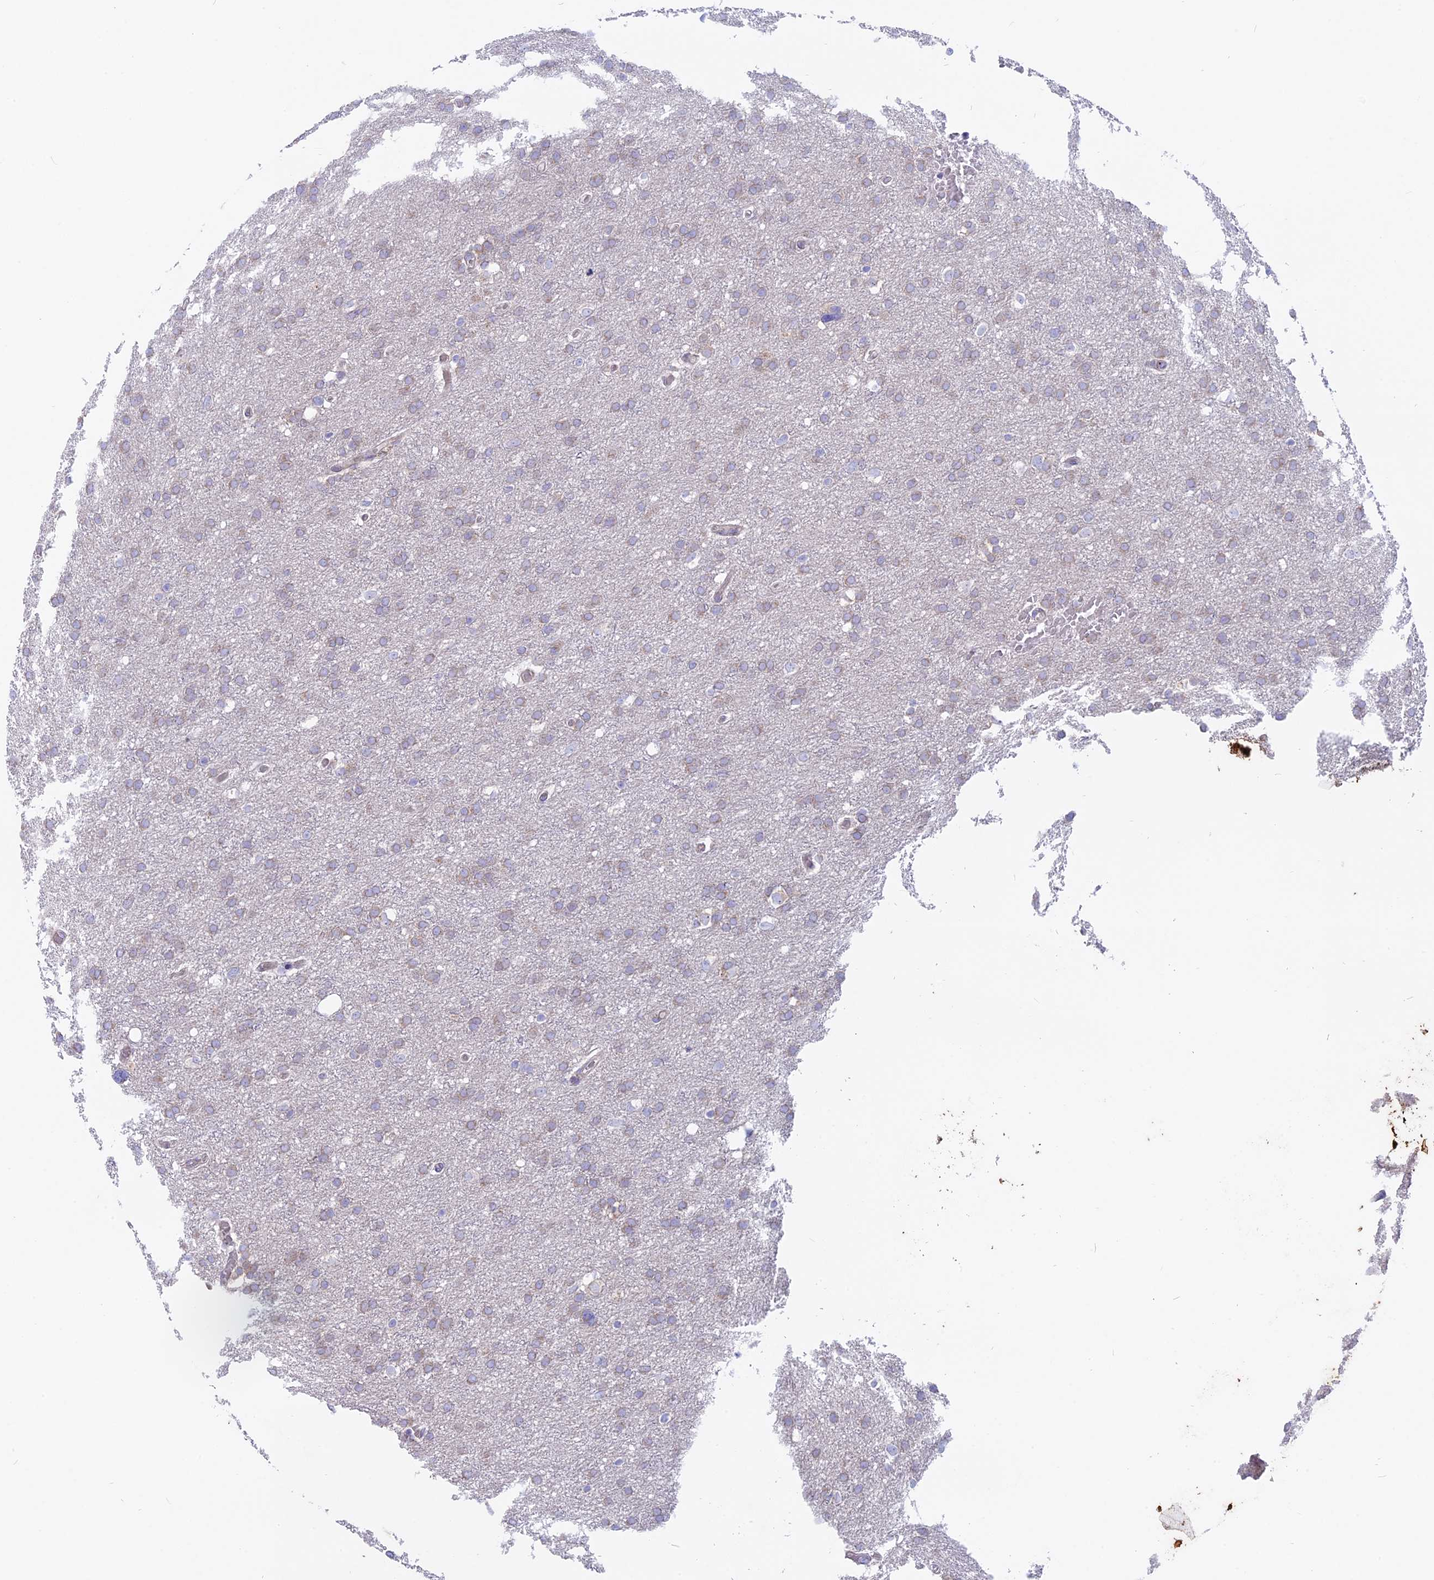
{"staining": {"intensity": "negative", "quantity": "none", "location": "none"}, "tissue": "glioma", "cell_type": "Tumor cells", "image_type": "cancer", "snomed": [{"axis": "morphology", "description": "Glioma, malignant, High grade"}, {"axis": "topography", "description": "Cerebral cortex"}], "caption": "The immunohistochemistry histopathology image has no significant positivity in tumor cells of high-grade glioma (malignant) tissue. (DAB (3,3'-diaminobenzidine) immunohistochemistry, high magnification).", "gene": "MYO5B", "patient": {"sex": "female", "age": 36}}